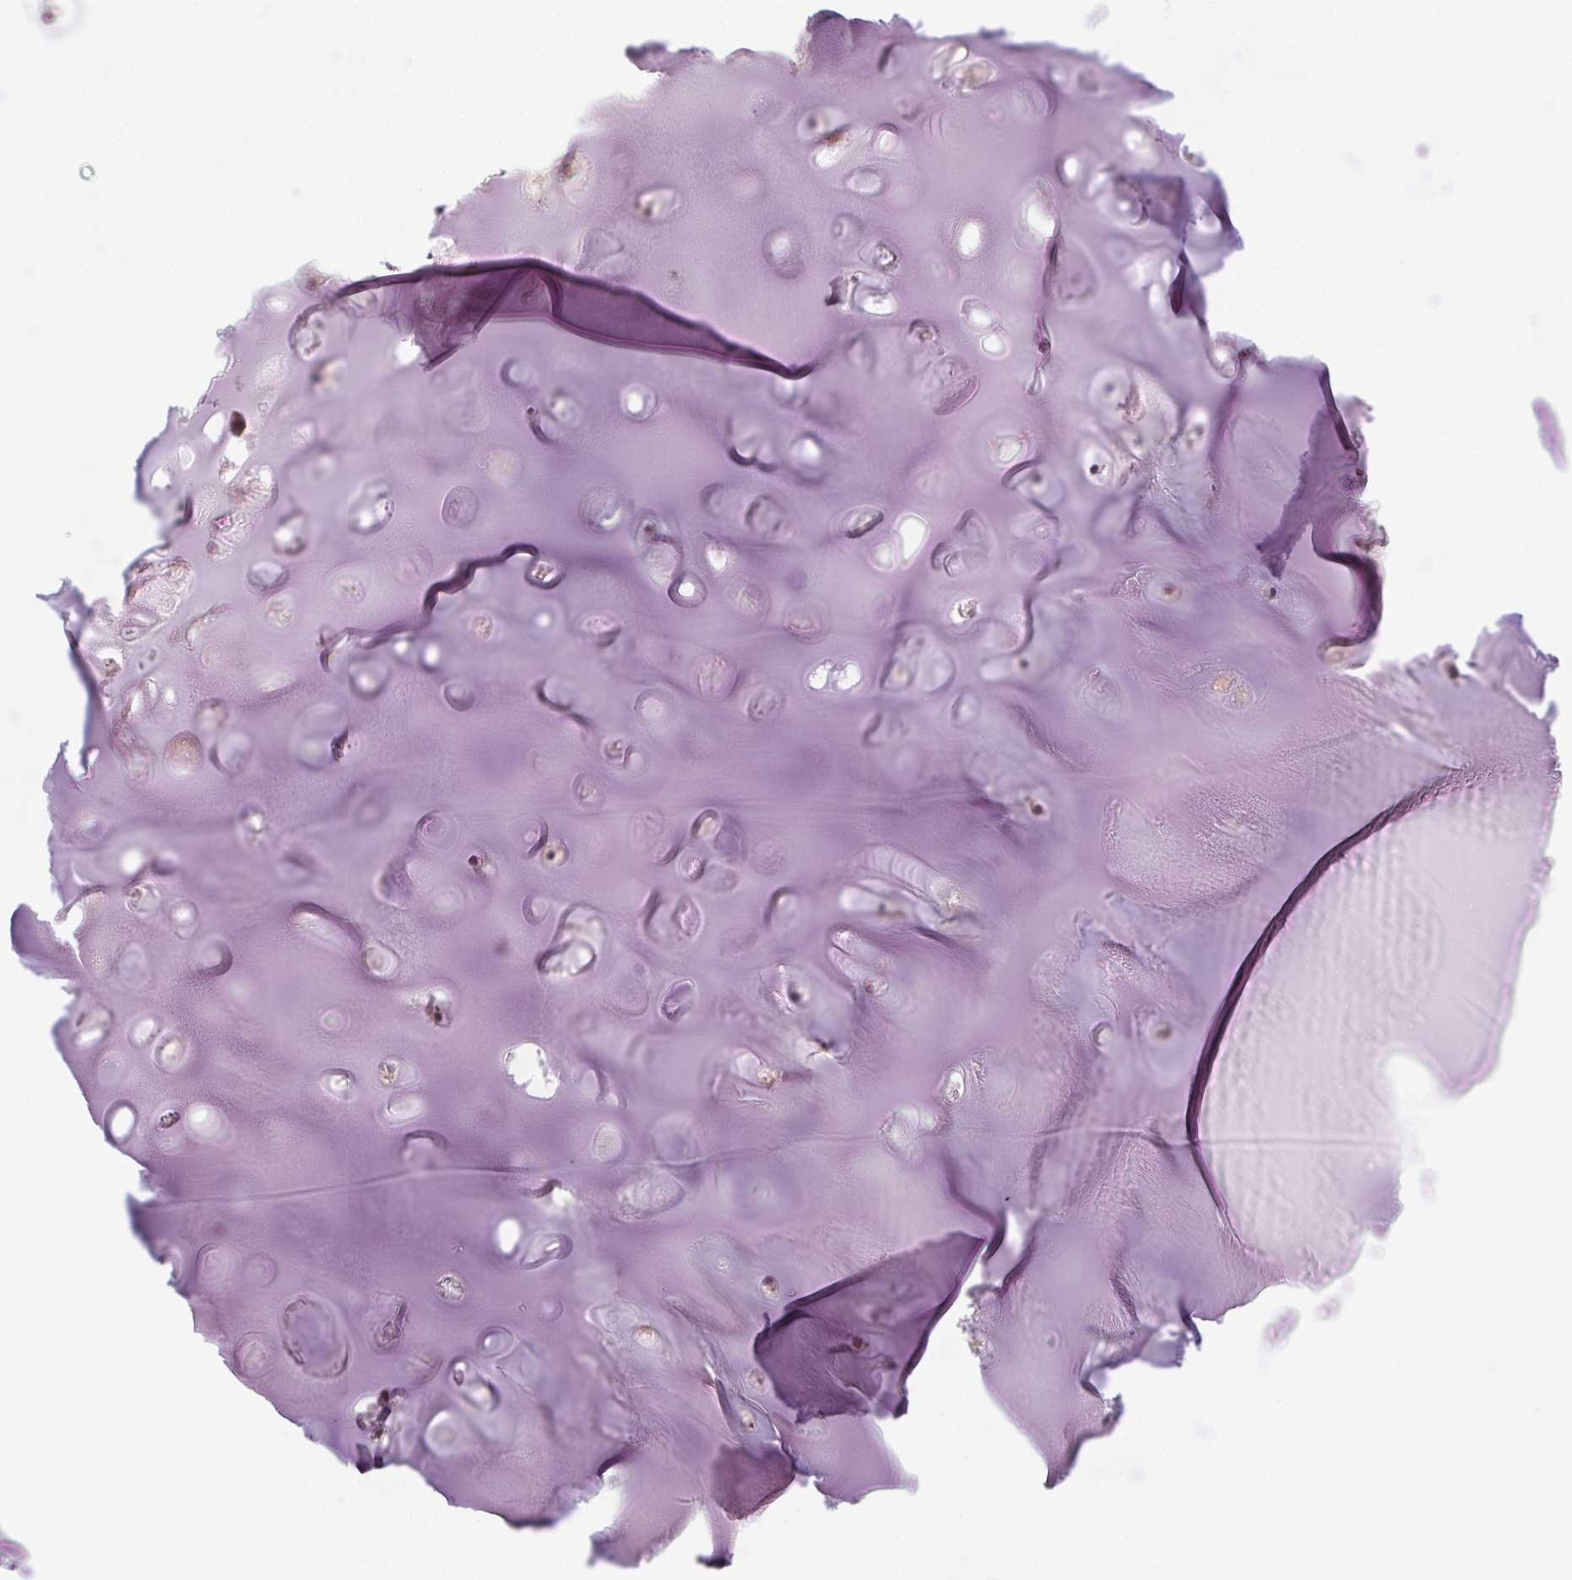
{"staining": {"intensity": "weak", "quantity": "25%-75%", "location": "cytoplasmic/membranous,nuclear"}, "tissue": "soft tissue", "cell_type": "Chondrocytes", "image_type": "normal", "snomed": [{"axis": "morphology", "description": "Normal tissue, NOS"}, {"axis": "morphology", "description": "Squamous cell carcinoma, NOS"}, {"axis": "topography", "description": "Cartilage tissue"}, {"axis": "topography", "description": "Bronchus"}, {"axis": "topography", "description": "Lung"}], "caption": "High-power microscopy captured an immunohistochemistry image of unremarkable soft tissue, revealing weak cytoplasmic/membranous,nuclear positivity in approximately 25%-75% of chondrocytes. Using DAB (3,3'-diaminobenzidine) (brown) and hematoxylin (blue) stains, captured at high magnification using brightfield microscopy.", "gene": "SYT11", "patient": {"sex": "male", "age": 66}}